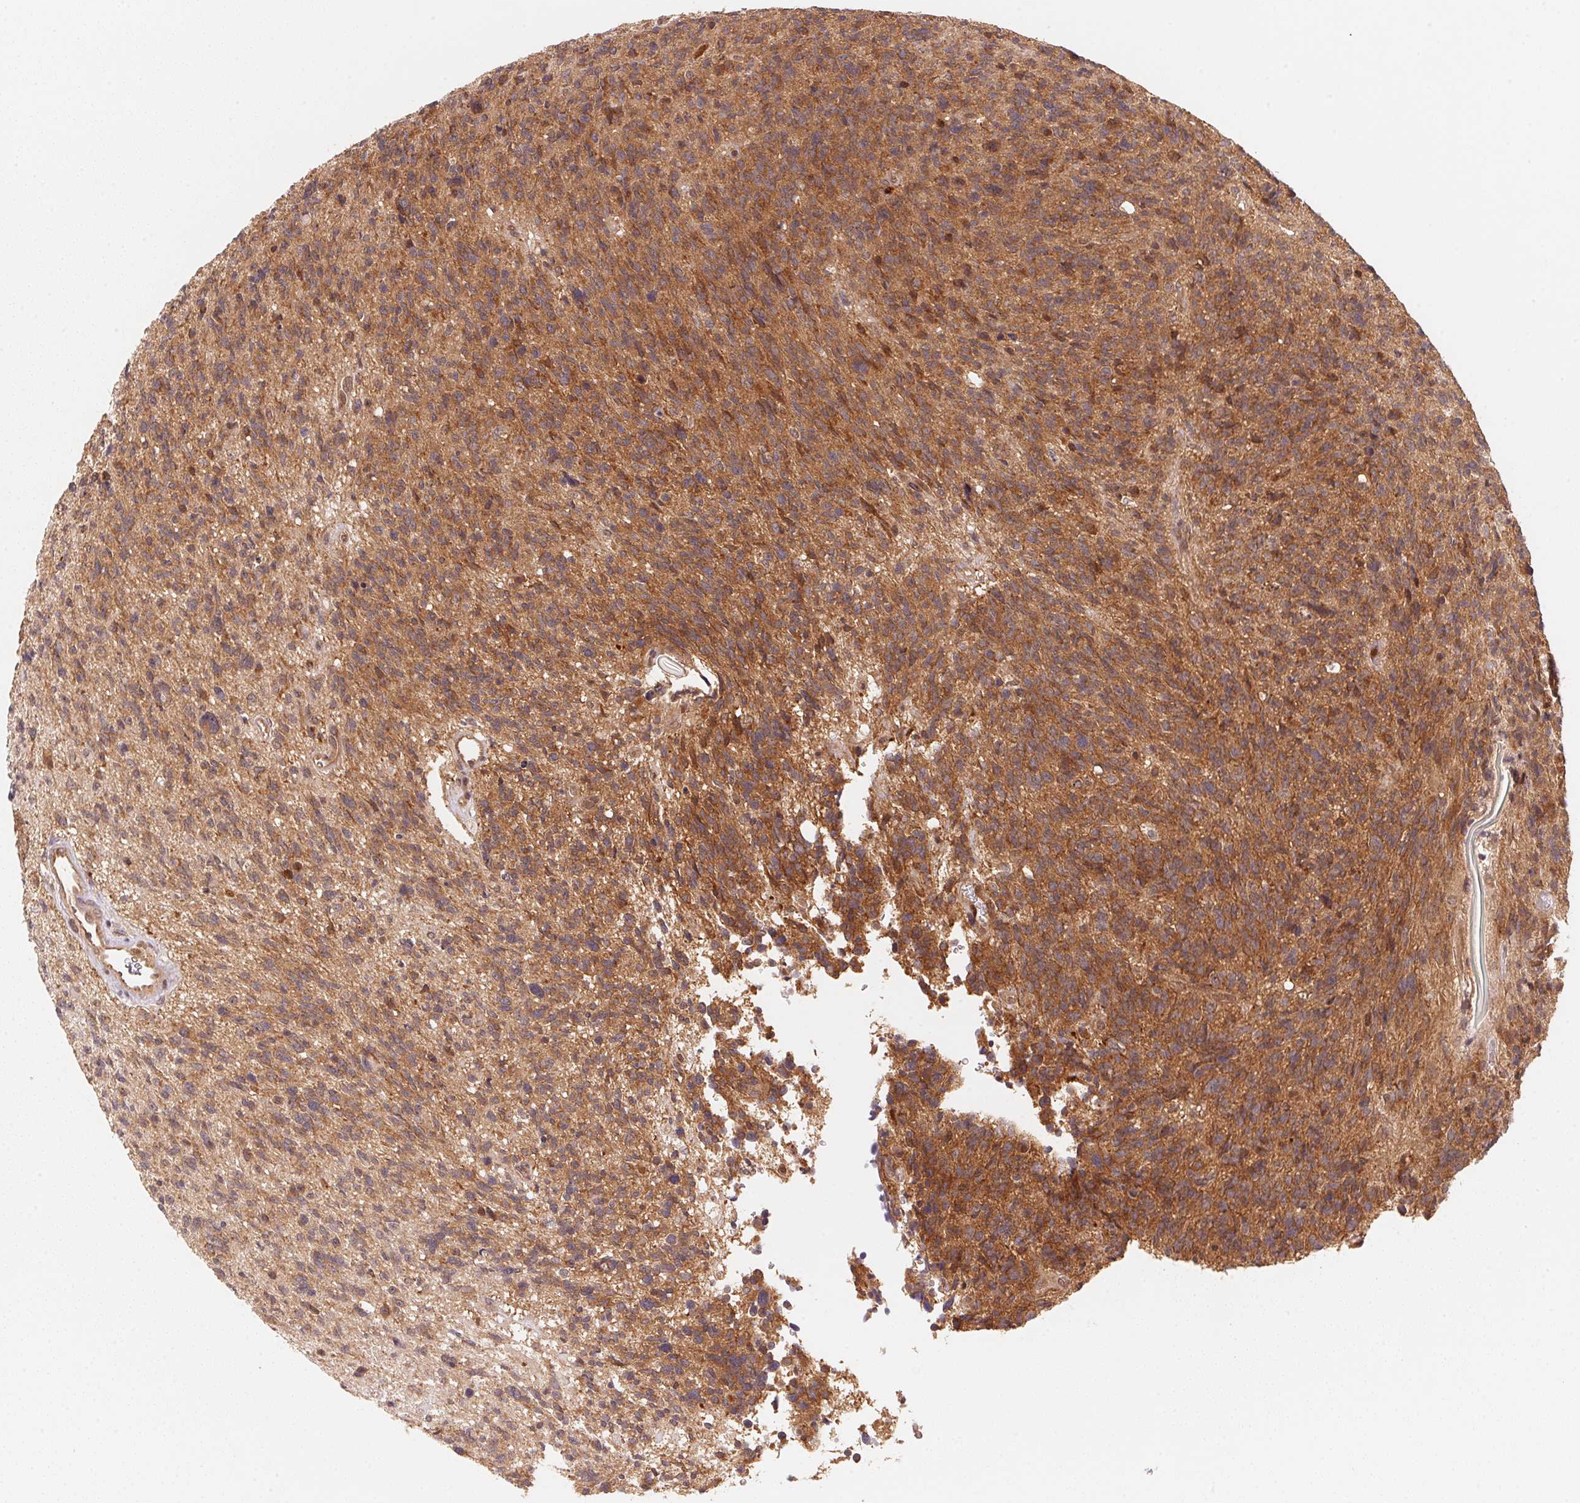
{"staining": {"intensity": "moderate", "quantity": "25%-75%", "location": "cytoplasmic/membranous,nuclear"}, "tissue": "glioma", "cell_type": "Tumor cells", "image_type": "cancer", "snomed": [{"axis": "morphology", "description": "Glioma, malignant, High grade"}, {"axis": "topography", "description": "Brain"}], "caption": "IHC of glioma demonstrates medium levels of moderate cytoplasmic/membranous and nuclear positivity in about 25%-75% of tumor cells.", "gene": "CCDC102B", "patient": {"sex": "male", "age": 29}}